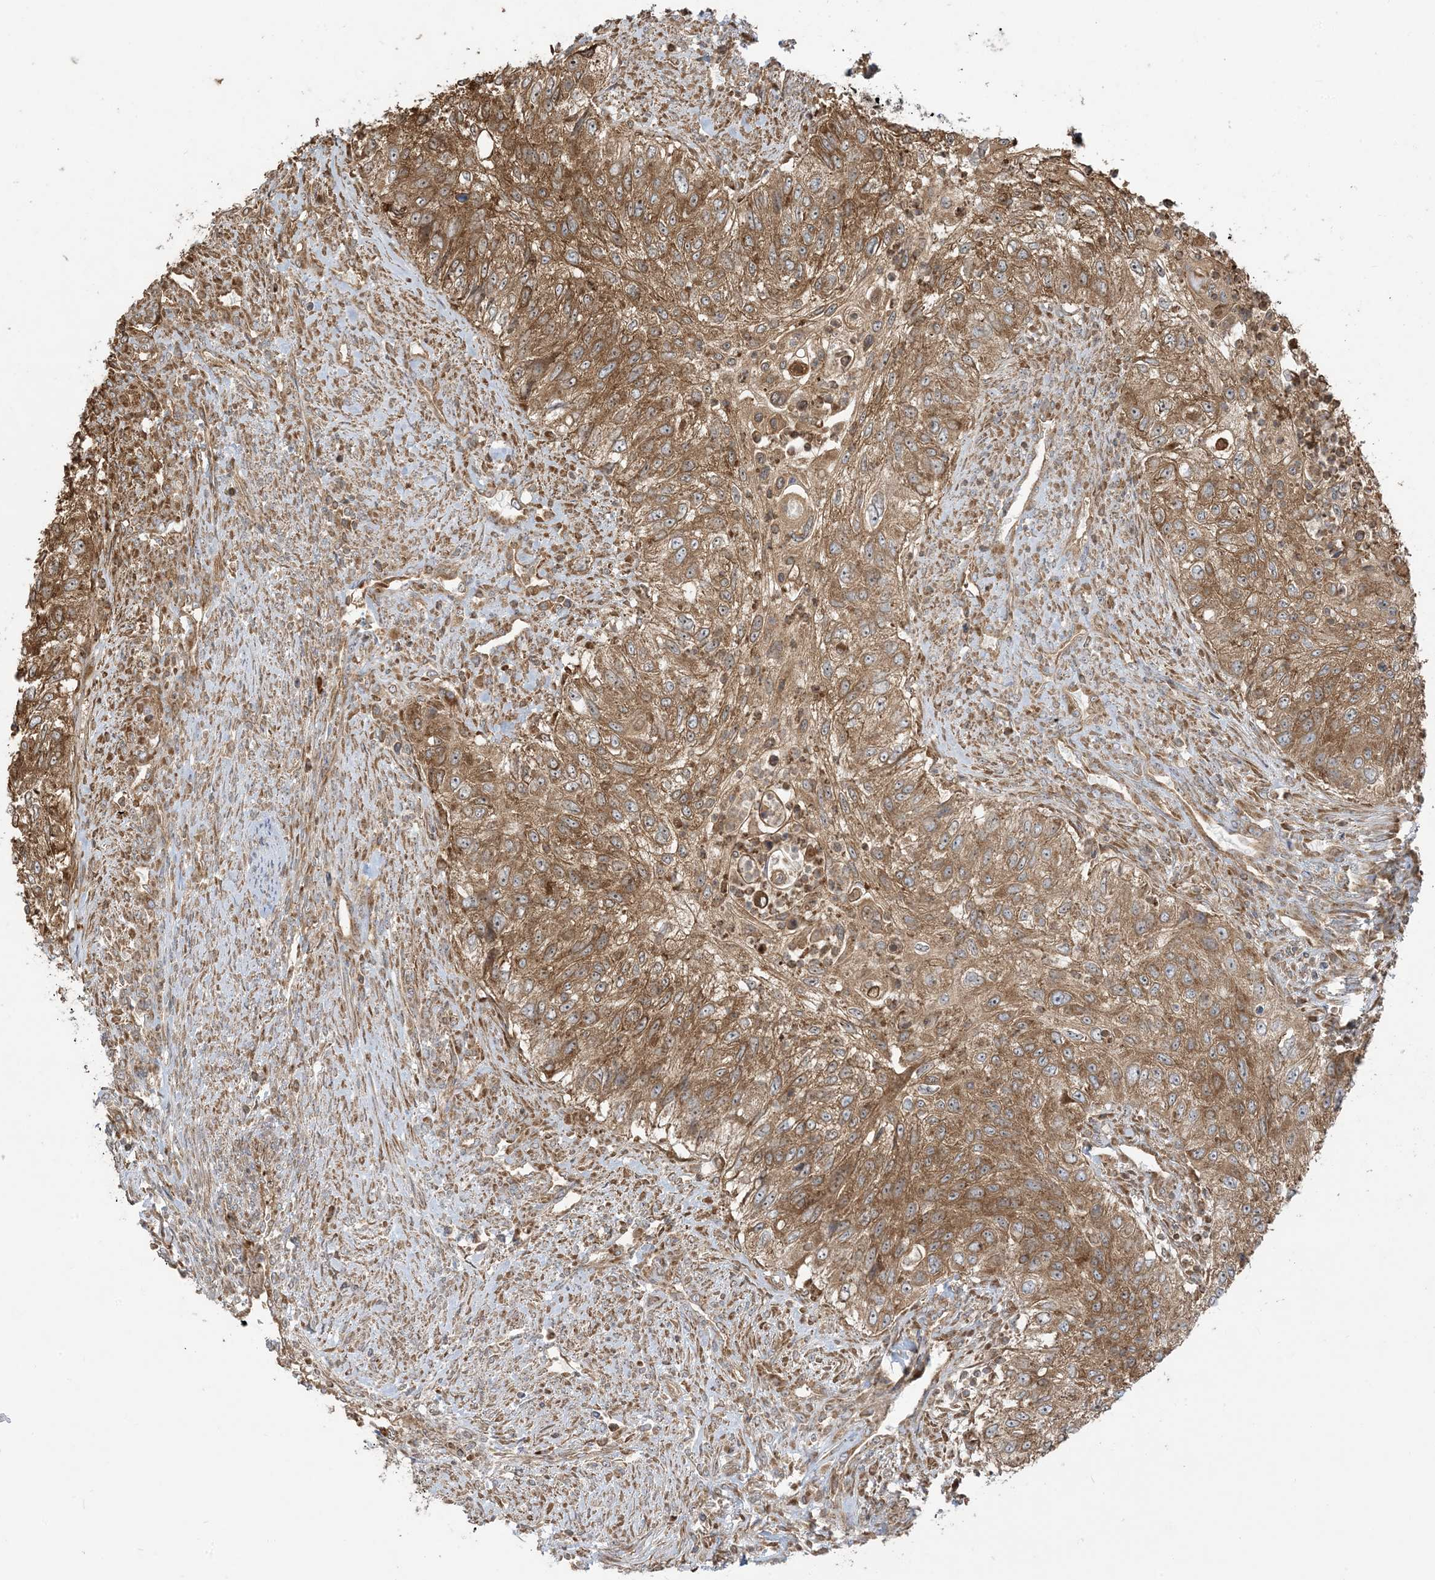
{"staining": {"intensity": "moderate", "quantity": ">75%", "location": "cytoplasmic/membranous"}, "tissue": "urothelial cancer", "cell_type": "Tumor cells", "image_type": "cancer", "snomed": [{"axis": "morphology", "description": "Urothelial carcinoma, High grade"}, {"axis": "topography", "description": "Urinary bladder"}], "caption": "Immunohistochemistry (DAB) staining of urothelial carcinoma (high-grade) displays moderate cytoplasmic/membranous protein positivity in approximately >75% of tumor cells.", "gene": "SRP72", "patient": {"sex": "female", "age": 60}}